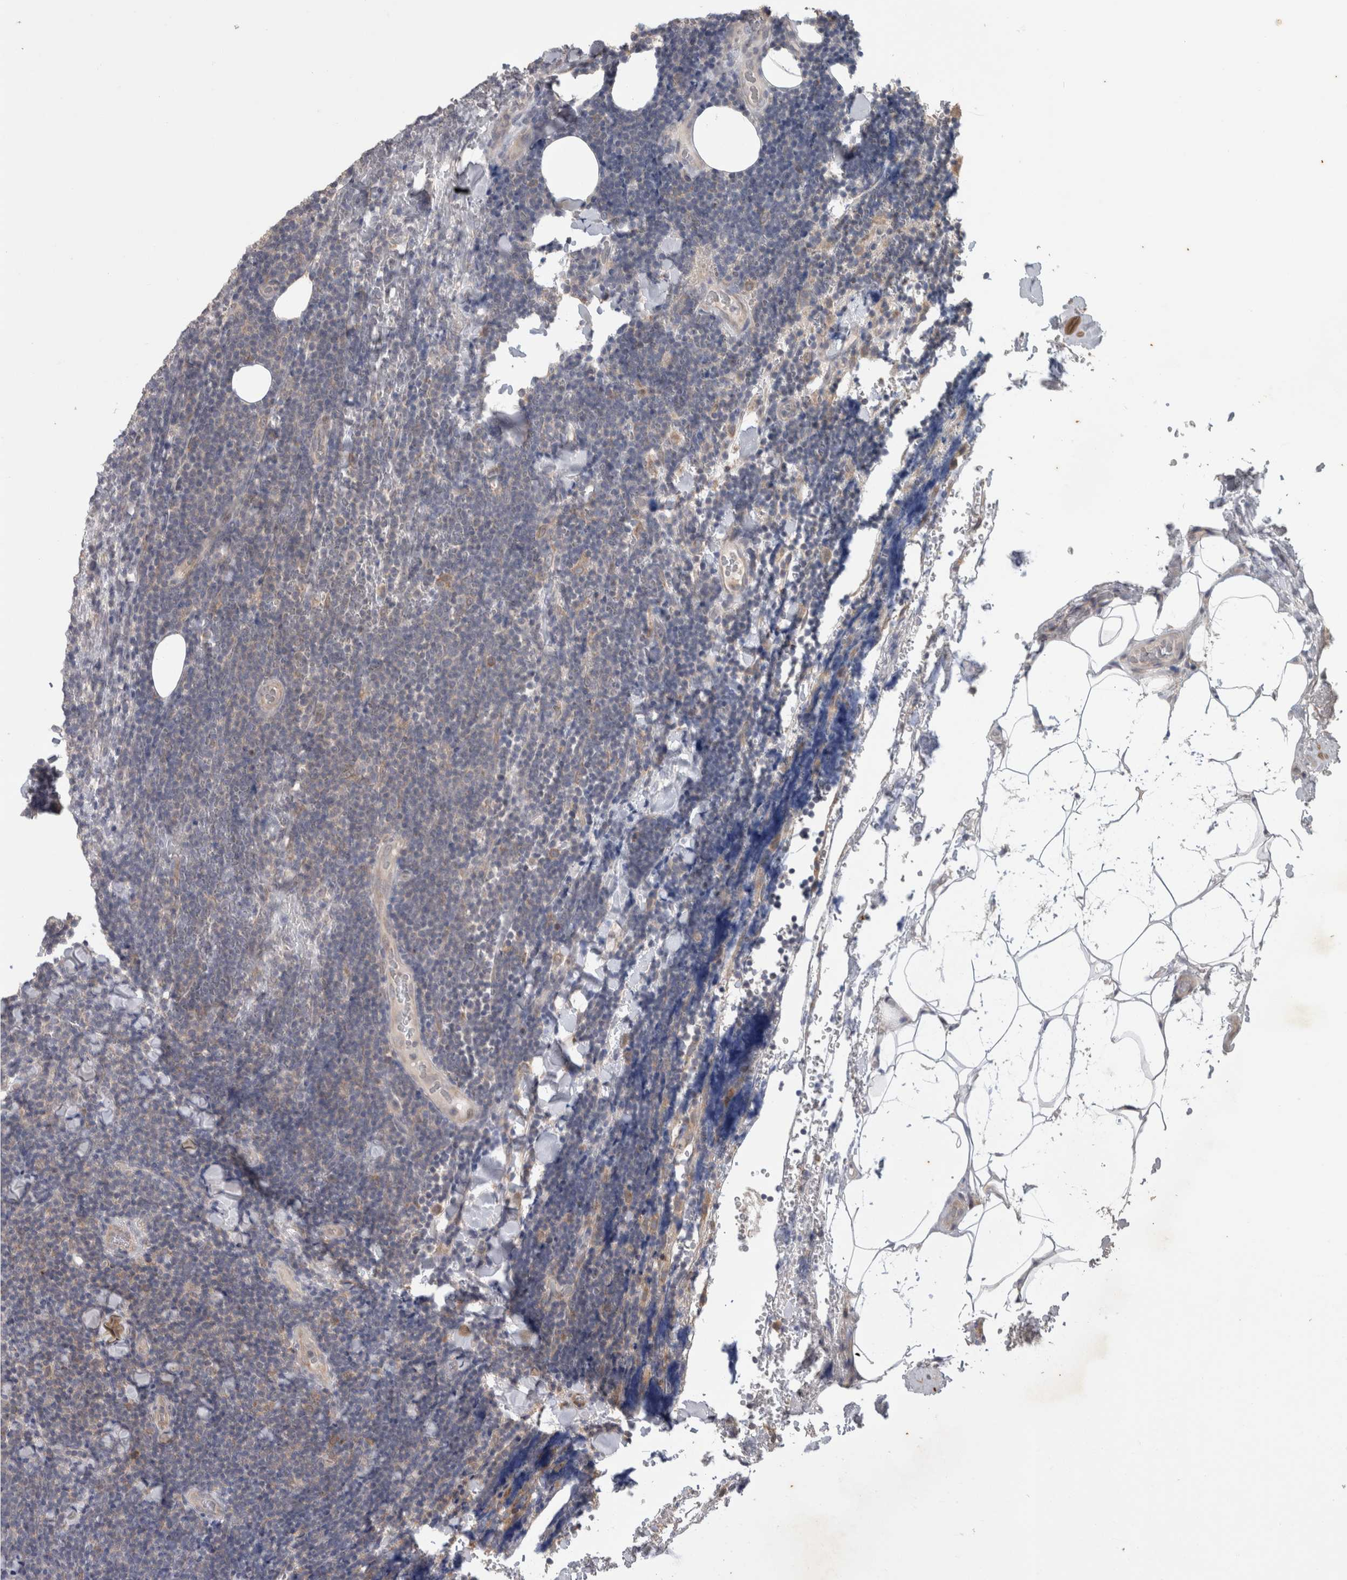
{"staining": {"intensity": "weak", "quantity": "<25%", "location": "cytoplasmic/membranous"}, "tissue": "lymphoma", "cell_type": "Tumor cells", "image_type": "cancer", "snomed": [{"axis": "morphology", "description": "Malignant lymphoma, non-Hodgkin's type, Low grade"}, {"axis": "topography", "description": "Lymph node"}], "caption": "Immunohistochemistry (IHC) photomicrograph of neoplastic tissue: lymphoma stained with DAB displays no significant protein expression in tumor cells.", "gene": "TBCE", "patient": {"sex": "male", "age": 66}}